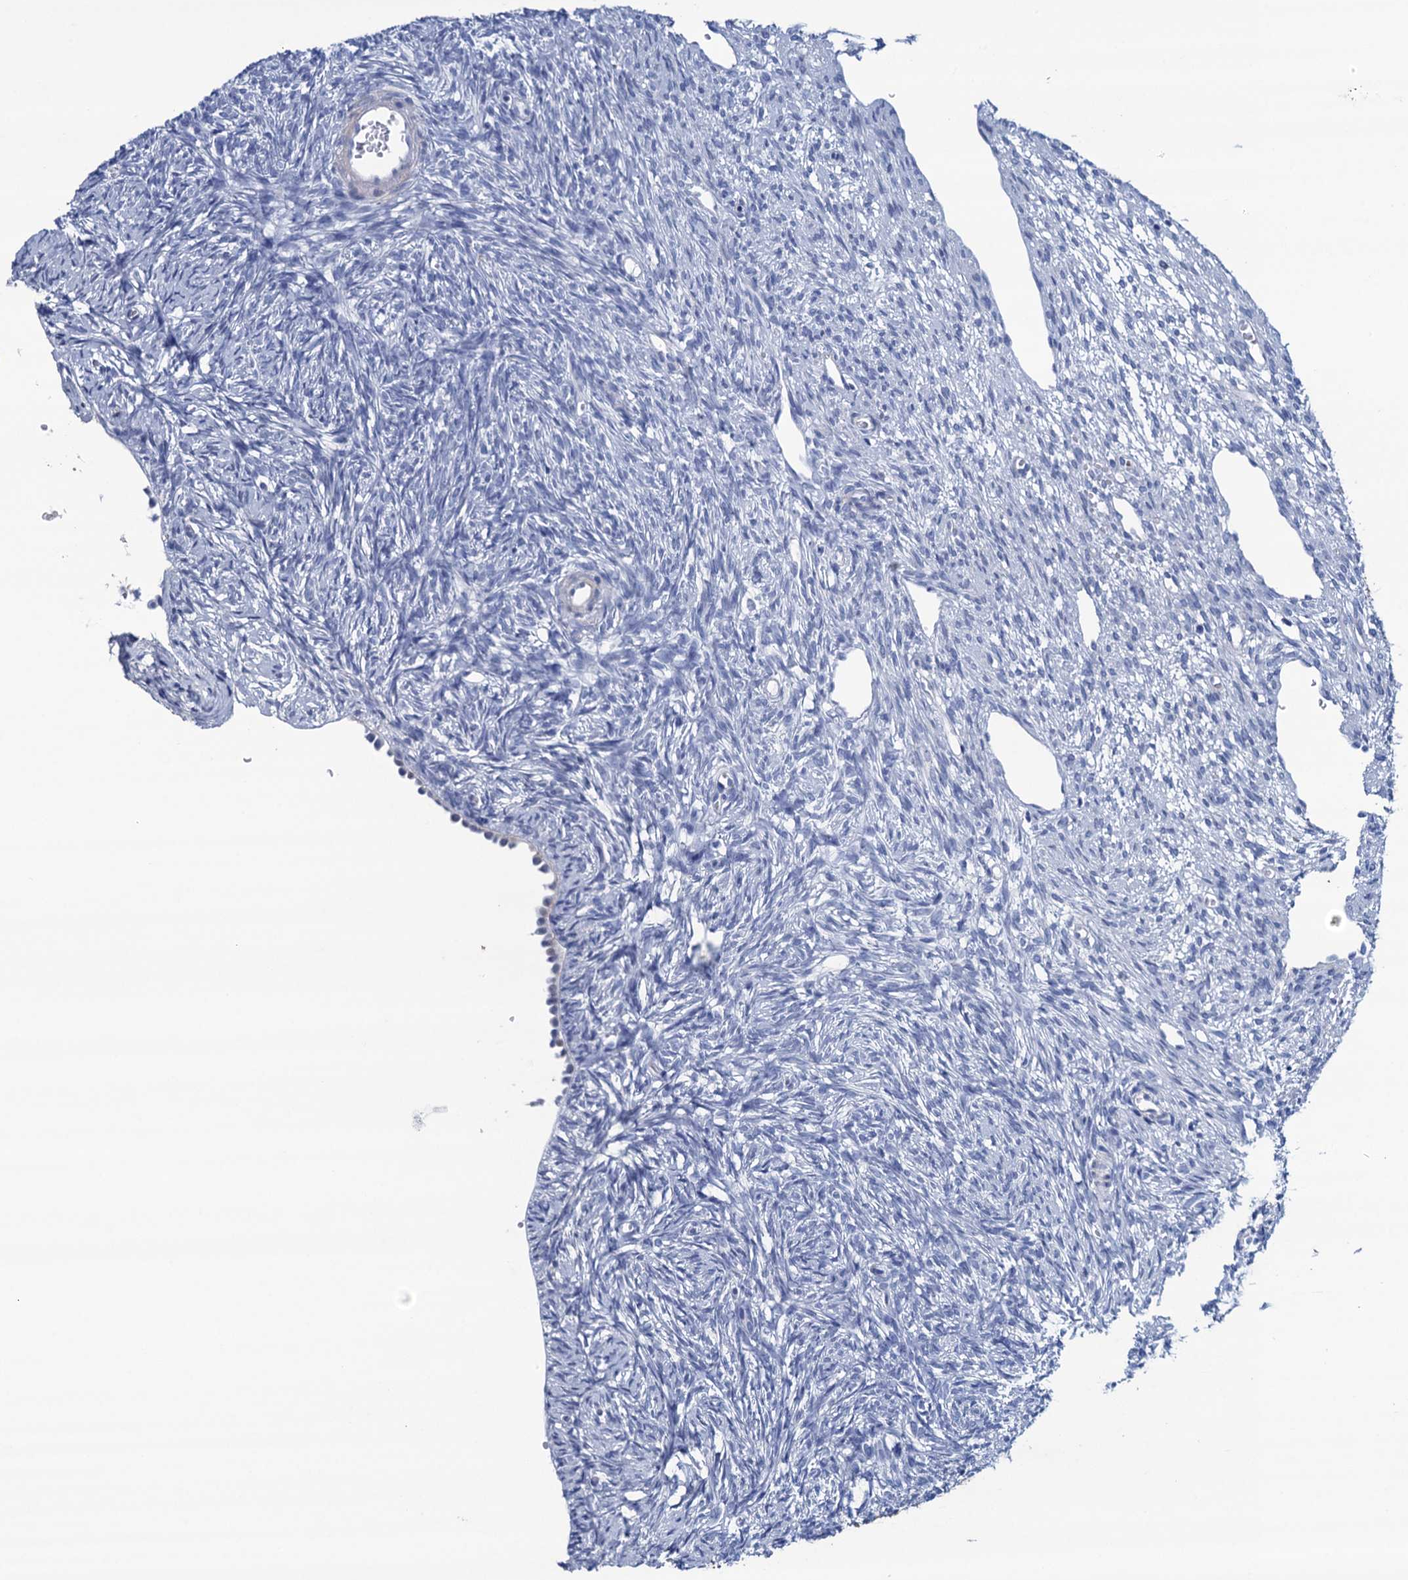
{"staining": {"intensity": "negative", "quantity": "none", "location": "none"}, "tissue": "ovary", "cell_type": "Ovarian stroma cells", "image_type": "normal", "snomed": [{"axis": "morphology", "description": "Normal tissue, NOS"}, {"axis": "topography", "description": "Ovary"}], "caption": "IHC of normal human ovary displays no positivity in ovarian stroma cells.", "gene": "RHCG", "patient": {"sex": "female", "age": 51}}